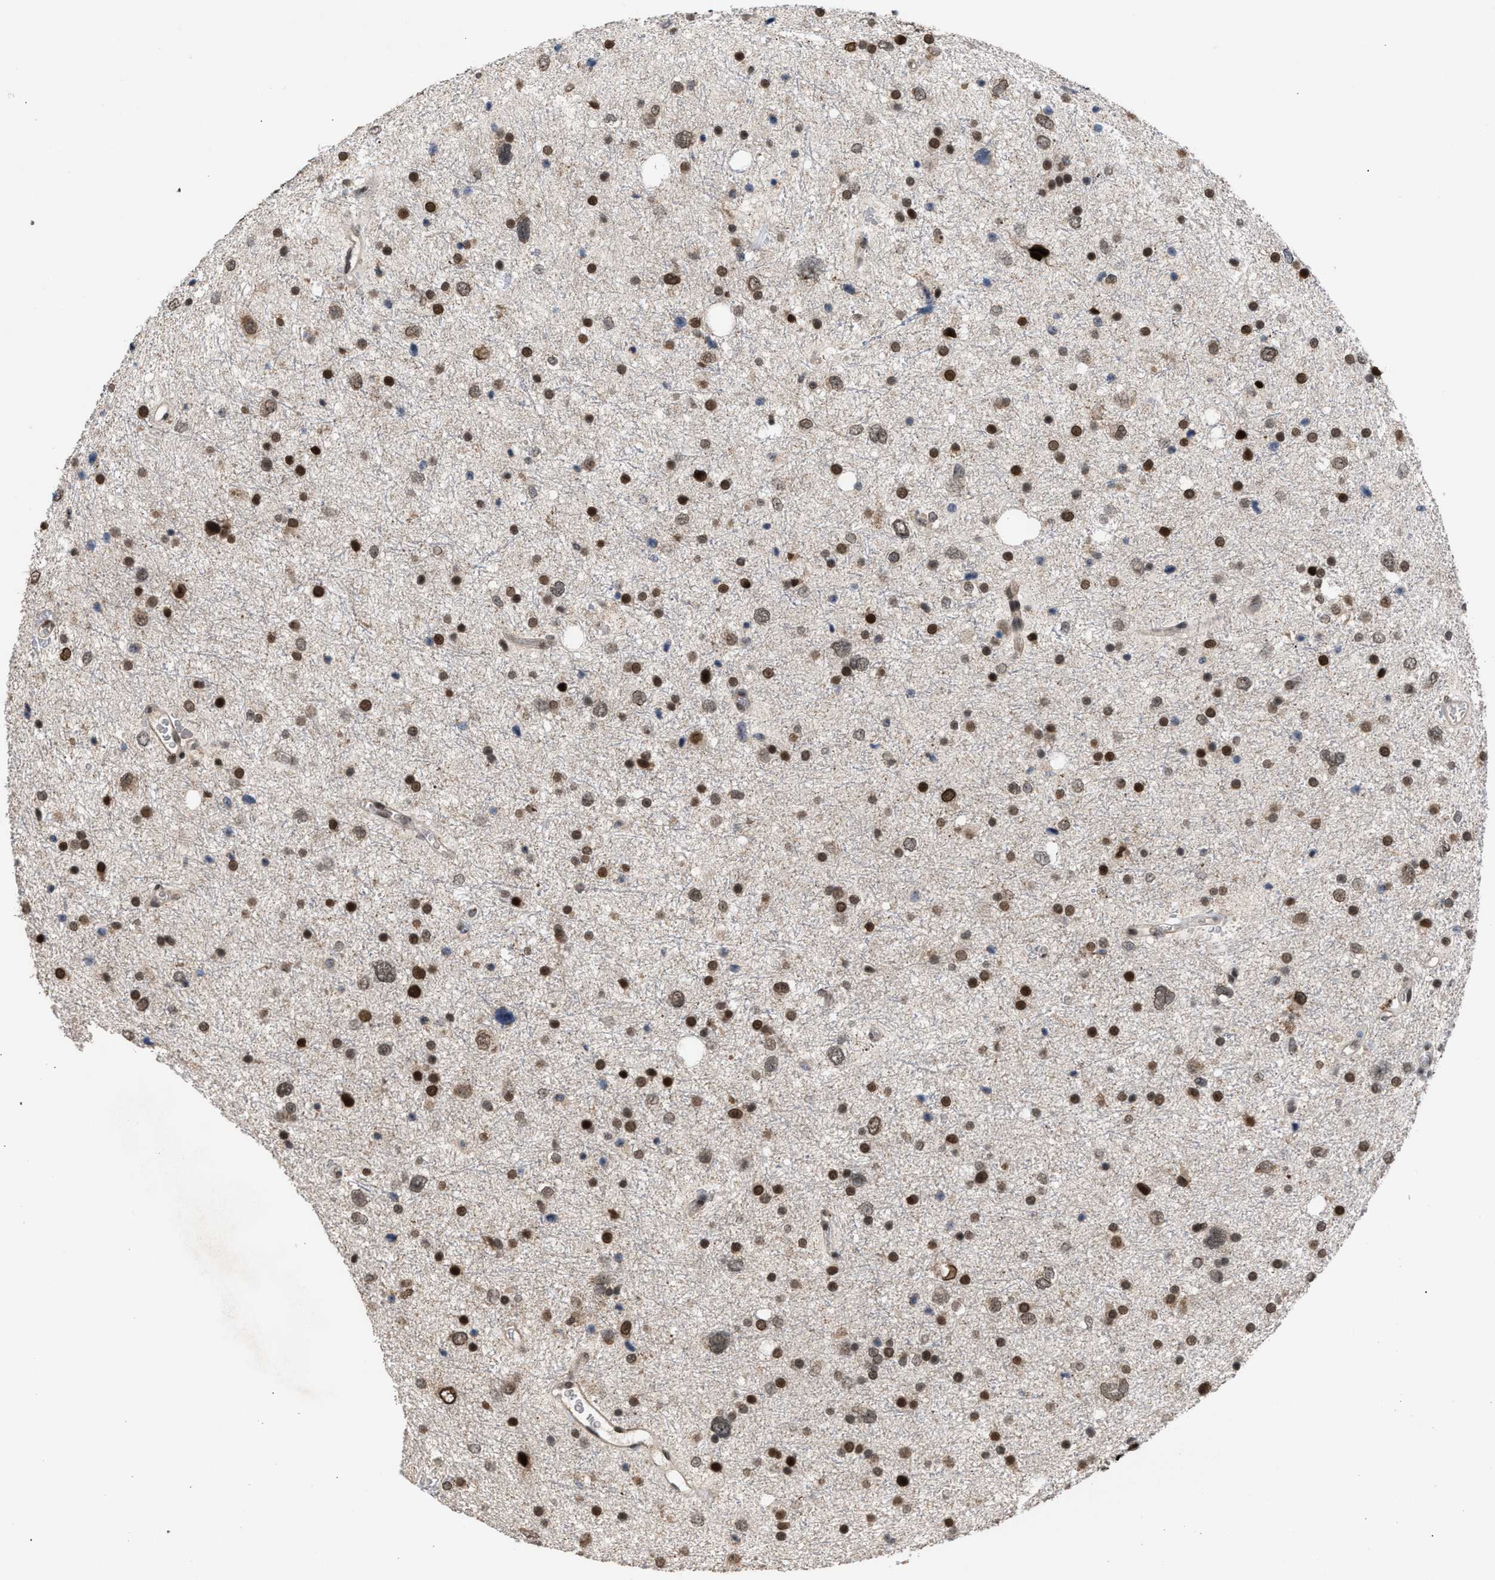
{"staining": {"intensity": "strong", "quantity": ">75%", "location": "nuclear"}, "tissue": "glioma", "cell_type": "Tumor cells", "image_type": "cancer", "snomed": [{"axis": "morphology", "description": "Glioma, malignant, Low grade"}, {"axis": "topography", "description": "Brain"}], "caption": "Protein expression analysis of low-grade glioma (malignant) demonstrates strong nuclear positivity in about >75% of tumor cells.", "gene": "C9orf78", "patient": {"sex": "female", "age": 37}}